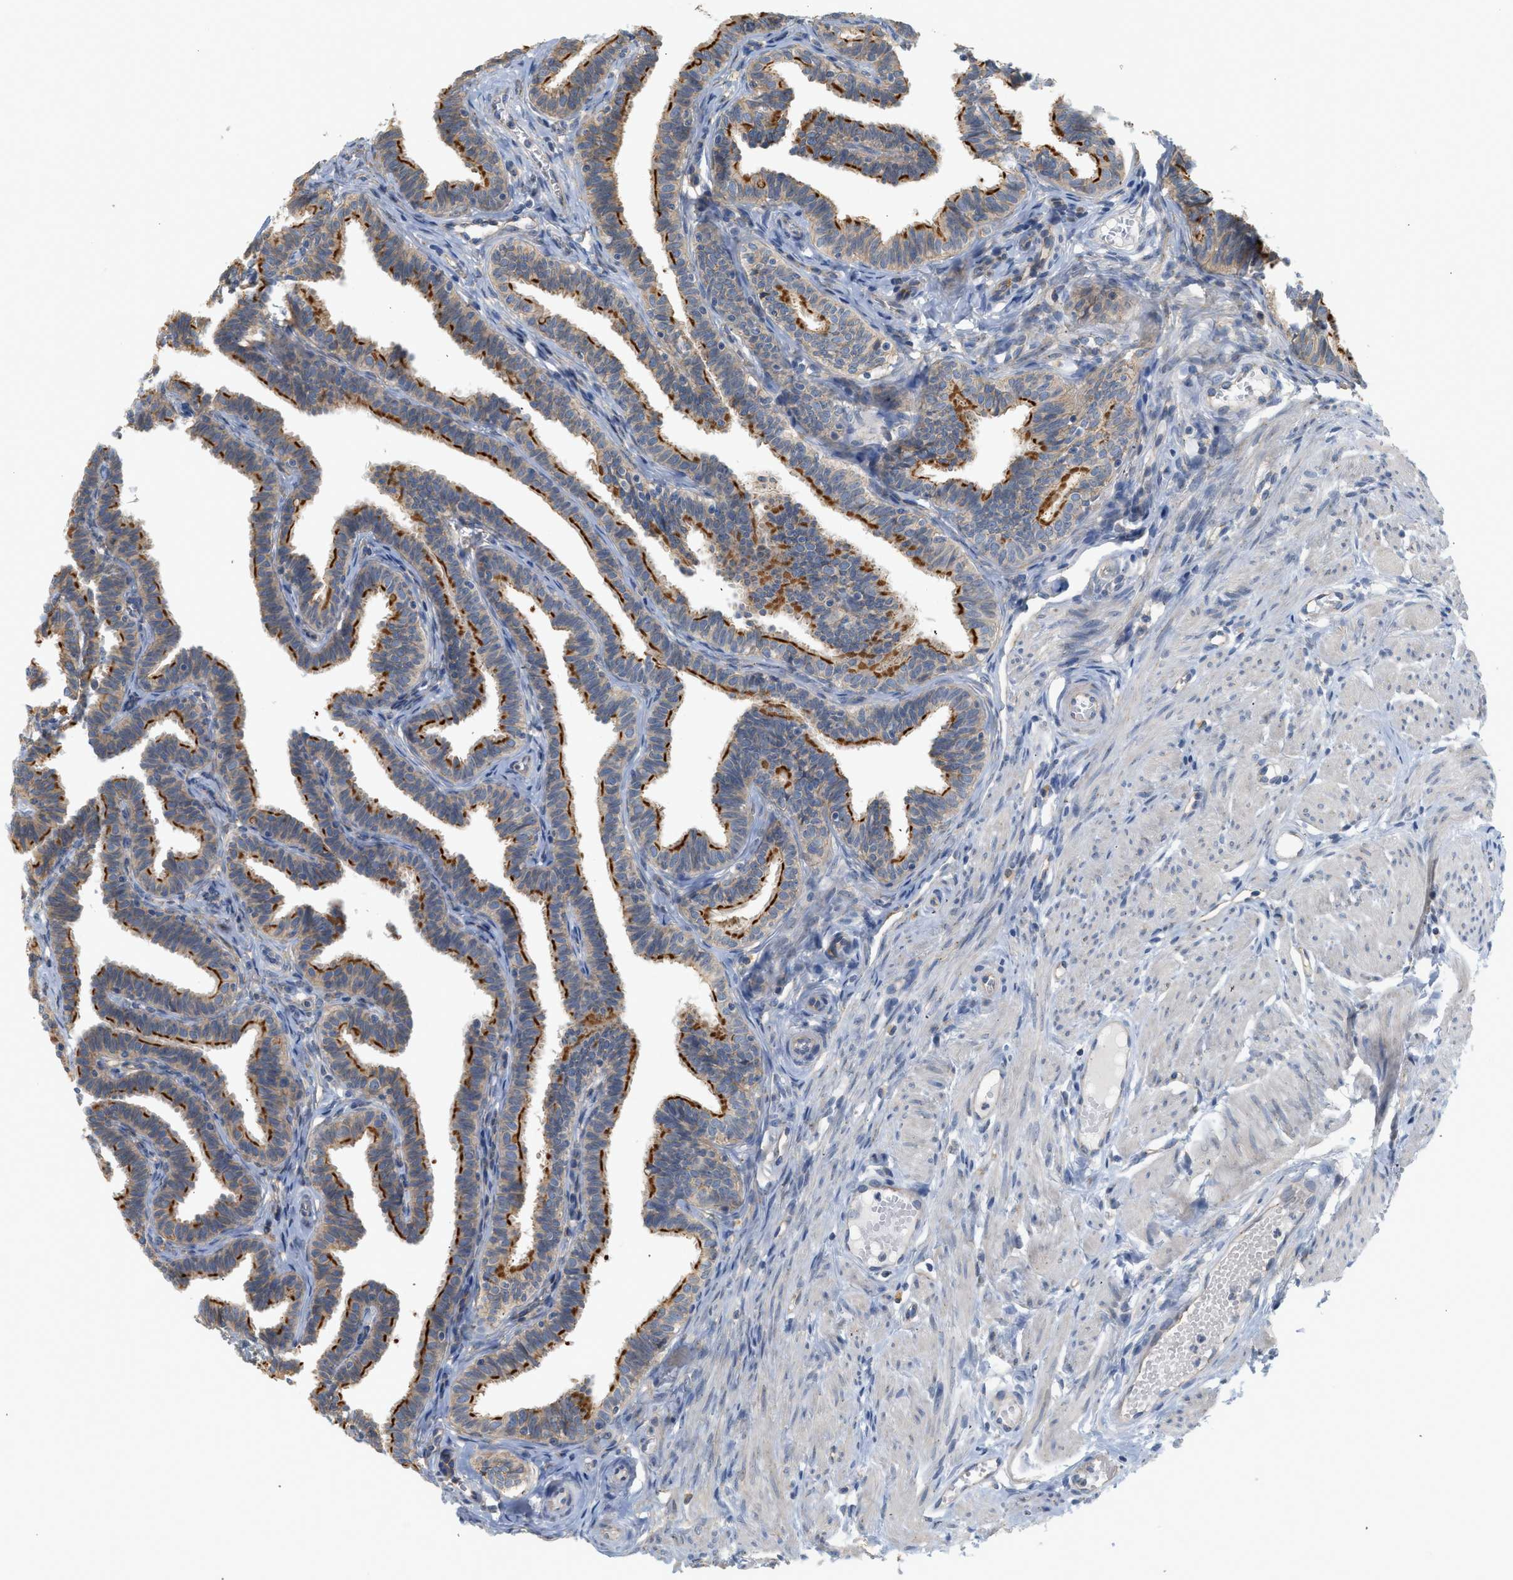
{"staining": {"intensity": "moderate", "quantity": "25%-75%", "location": "cytoplasmic/membranous"}, "tissue": "fallopian tube", "cell_type": "Glandular cells", "image_type": "normal", "snomed": [{"axis": "morphology", "description": "Normal tissue, NOS"}, {"axis": "topography", "description": "Fallopian tube"}, {"axis": "topography", "description": "Ovary"}], "caption": "Immunohistochemistry (IHC) image of normal fallopian tube: fallopian tube stained using IHC displays medium levels of moderate protein expression localized specifically in the cytoplasmic/membranous of glandular cells, appearing as a cytoplasmic/membranous brown color.", "gene": "CTXN1", "patient": {"sex": "female", "age": 23}}